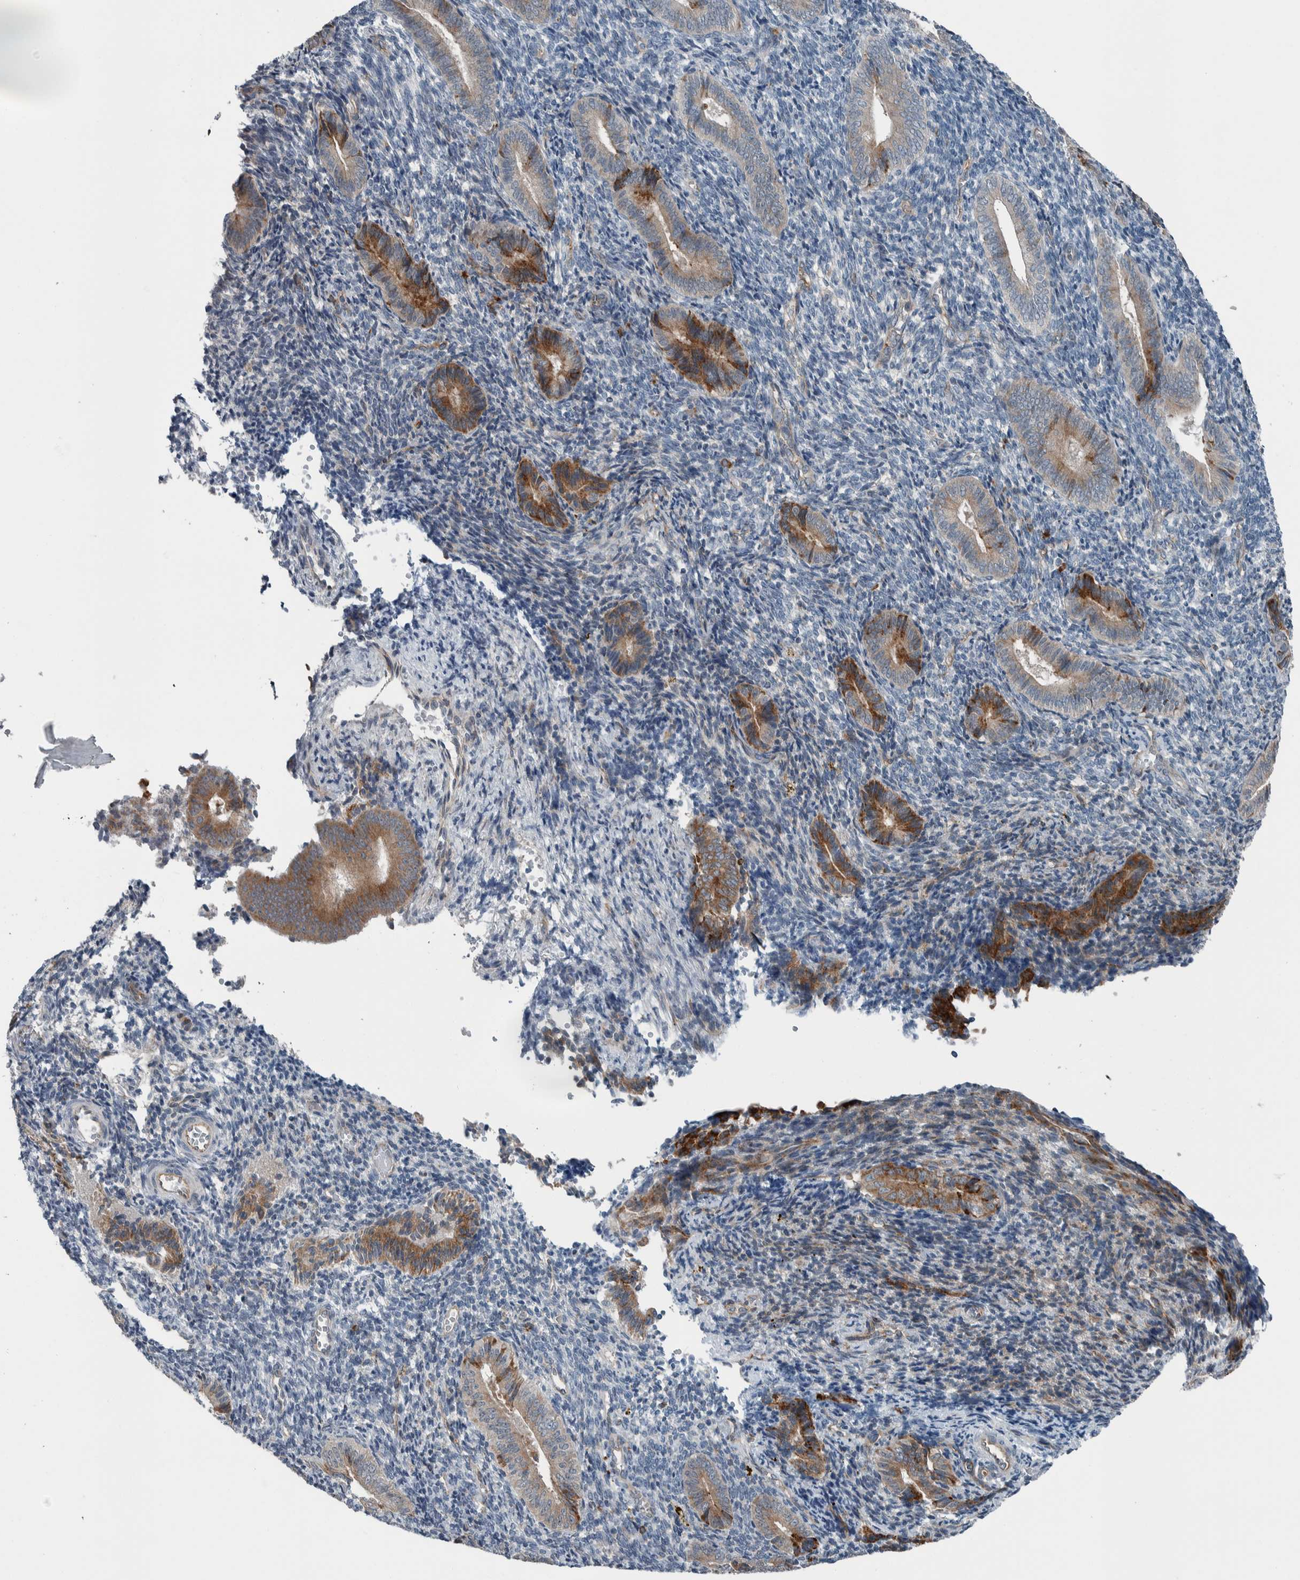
{"staining": {"intensity": "negative", "quantity": "none", "location": "none"}, "tissue": "endometrium", "cell_type": "Cells in endometrial stroma", "image_type": "normal", "snomed": [{"axis": "morphology", "description": "Normal tissue, NOS"}, {"axis": "topography", "description": "Uterus"}, {"axis": "topography", "description": "Endometrium"}], "caption": "Immunohistochemistry histopathology image of unremarkable endometrium: endometrium stained with DAB displays no significant protein expression in cells in endometrial stroma.", "gene": "USP25", "patient": {"sex": "female", "age": 33}}